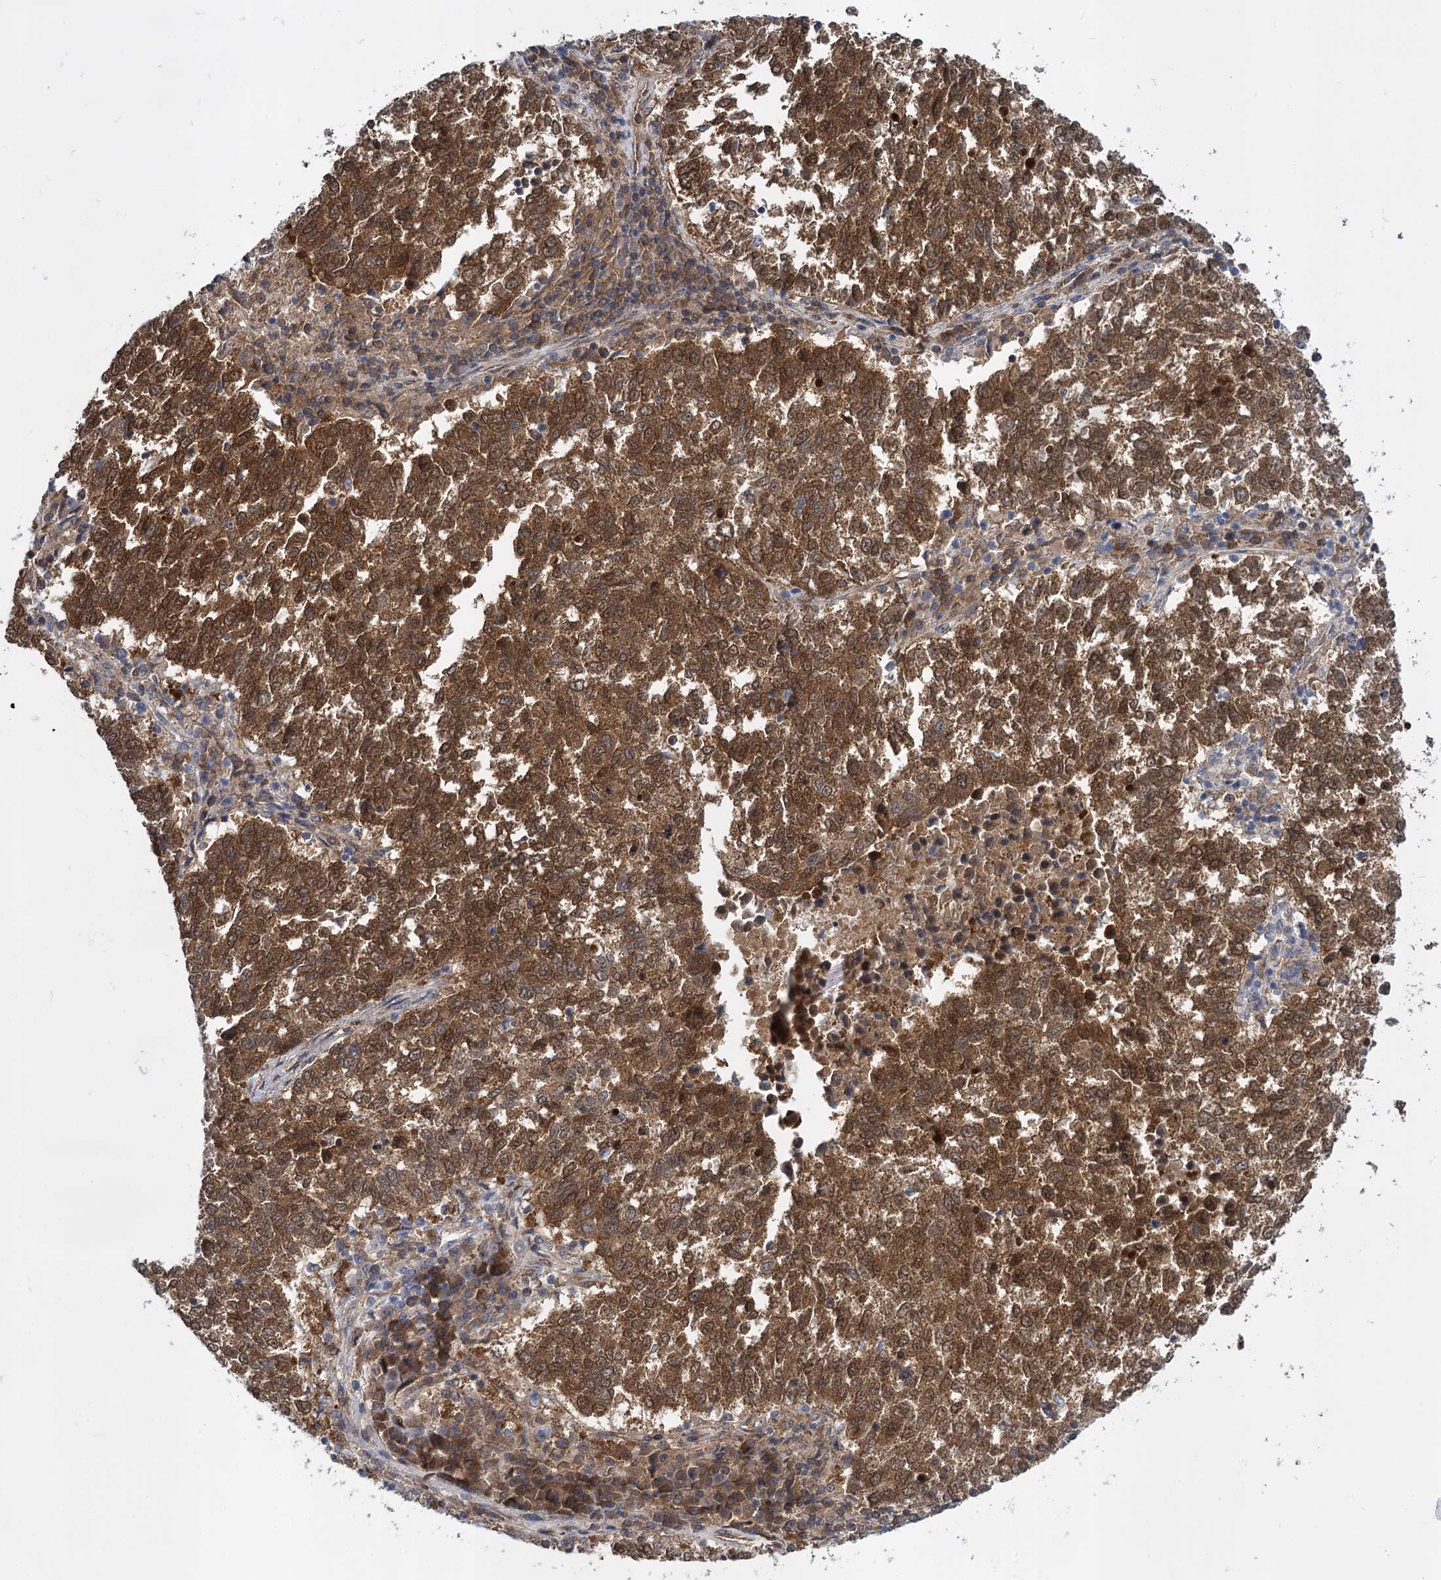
{"staining": {"intensity": "strong", "quantity": ">75%", "location": "cytoplasmic/membranous"}, "tissue": "lung cancer", "cell_type": "Tumor cells", "image_type": "cancer", "snomed": [{"axis": "morphology", "description": "Squamous cell carcinoma, NOS"}, {"axis": "topography", "description": "Lung"}], "caption": "IHC (DAB) staining of human lung cancer (squamous cell carcinoma) exhibits strong cytoplasmic/membranous protein positivity in approximately >75% of tumor cells.", "gene": "GLO1", "patient": {"sex": "male", "age": 73}}